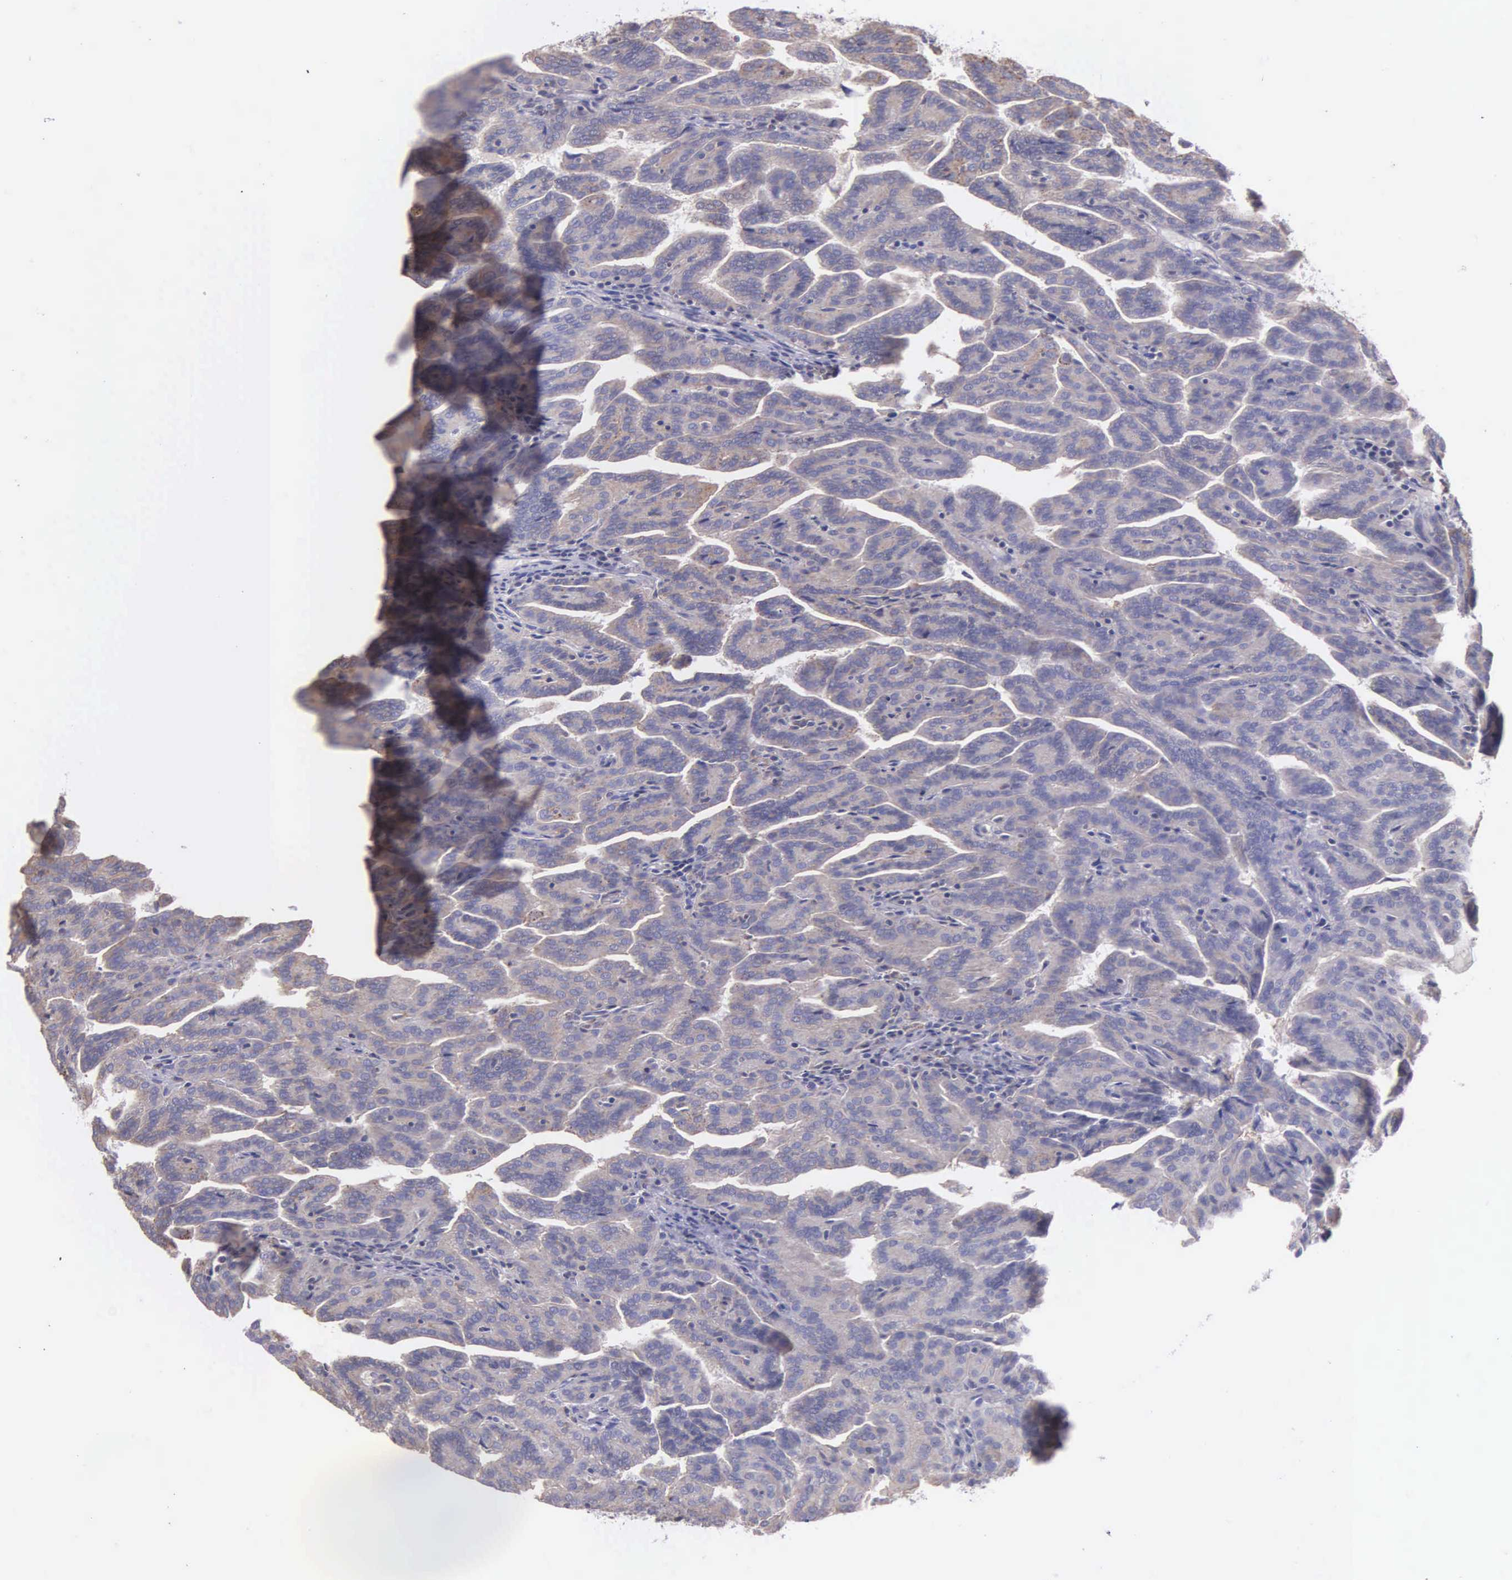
{"staining": {"intensity": "weak", "quantity": ">75%", "location": "cytoplasmic/membranous"}, "tissue": "renal cancer", "cell_type": "Tumor cells", "image_type": "cancer", "snomed": [{"axis": "morphology", "description": "Adenocarcinoma, NOS"}, {"axis": "topography", "description": "Kidney"}], "caption": "About >75% of tumor cells in renal cancer display weak cytoplasmic/membranous protein staining as visualized by brown immunohistochemical staining.", "gene": "MIA2", "patient": {"sex": "male", "age": 61}}